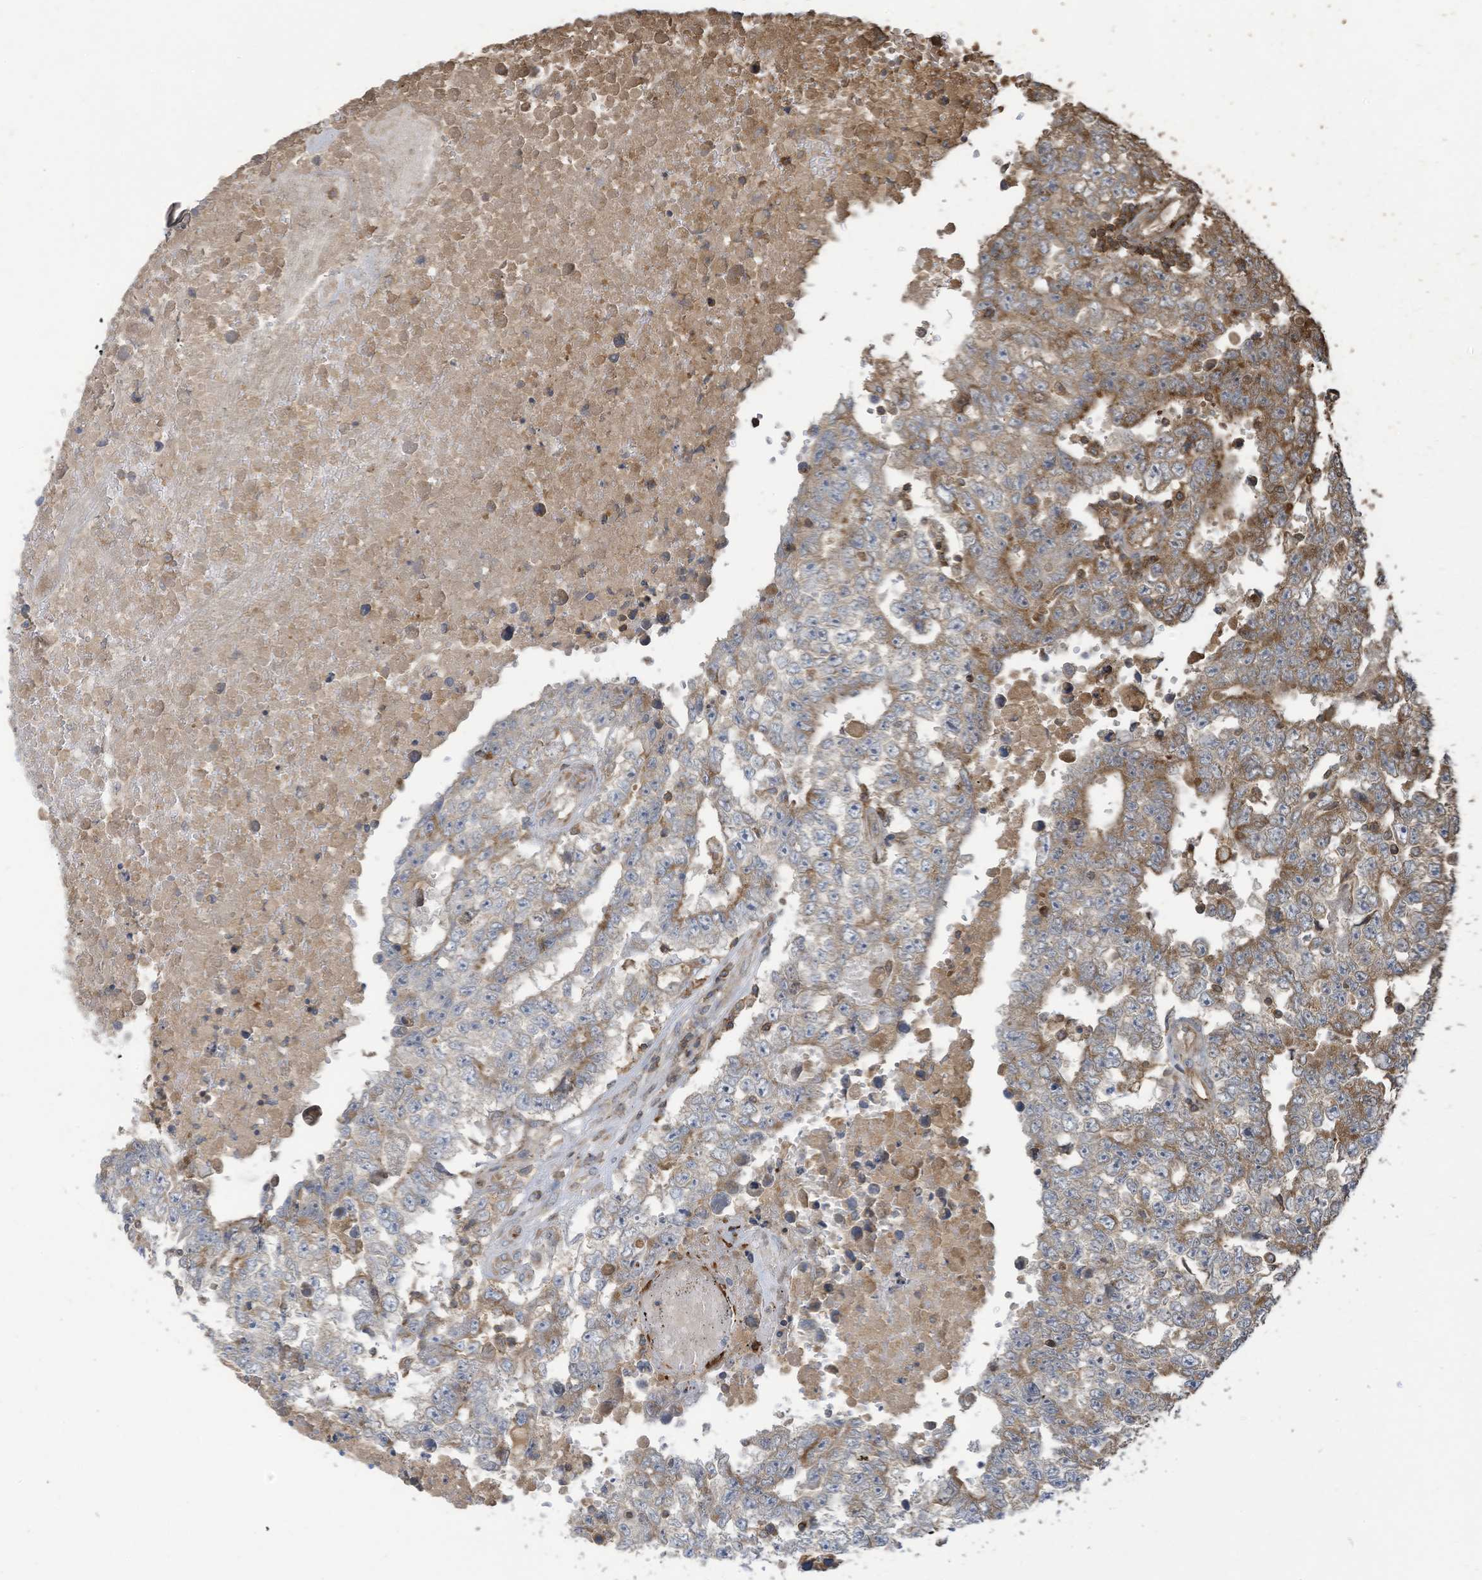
{"staining": {"intensity": "moderate", "quantity": ">75%", "location": "cytoplasmic/membranous"}, "tissue": "testis cancer", "cell_type": "Tumor cells", "image_type": "cancer", "snomed": [{"axis": "morphology", "description": "Carcinoma, Embryonal, NOS"}, {"axis": "topography", "description": "Testis"}], "caption": "High-magnification brightfield microscopy of testis embryonal carcinoma stained with DAB (brown) and counterstained with hematoxylin (blue). tumor cells exhibit moderate cytoplasmic/membranous expression is present in about>75% of cells.", "gene": "COX10", "patient": {"sex": "male", "age": 25}}